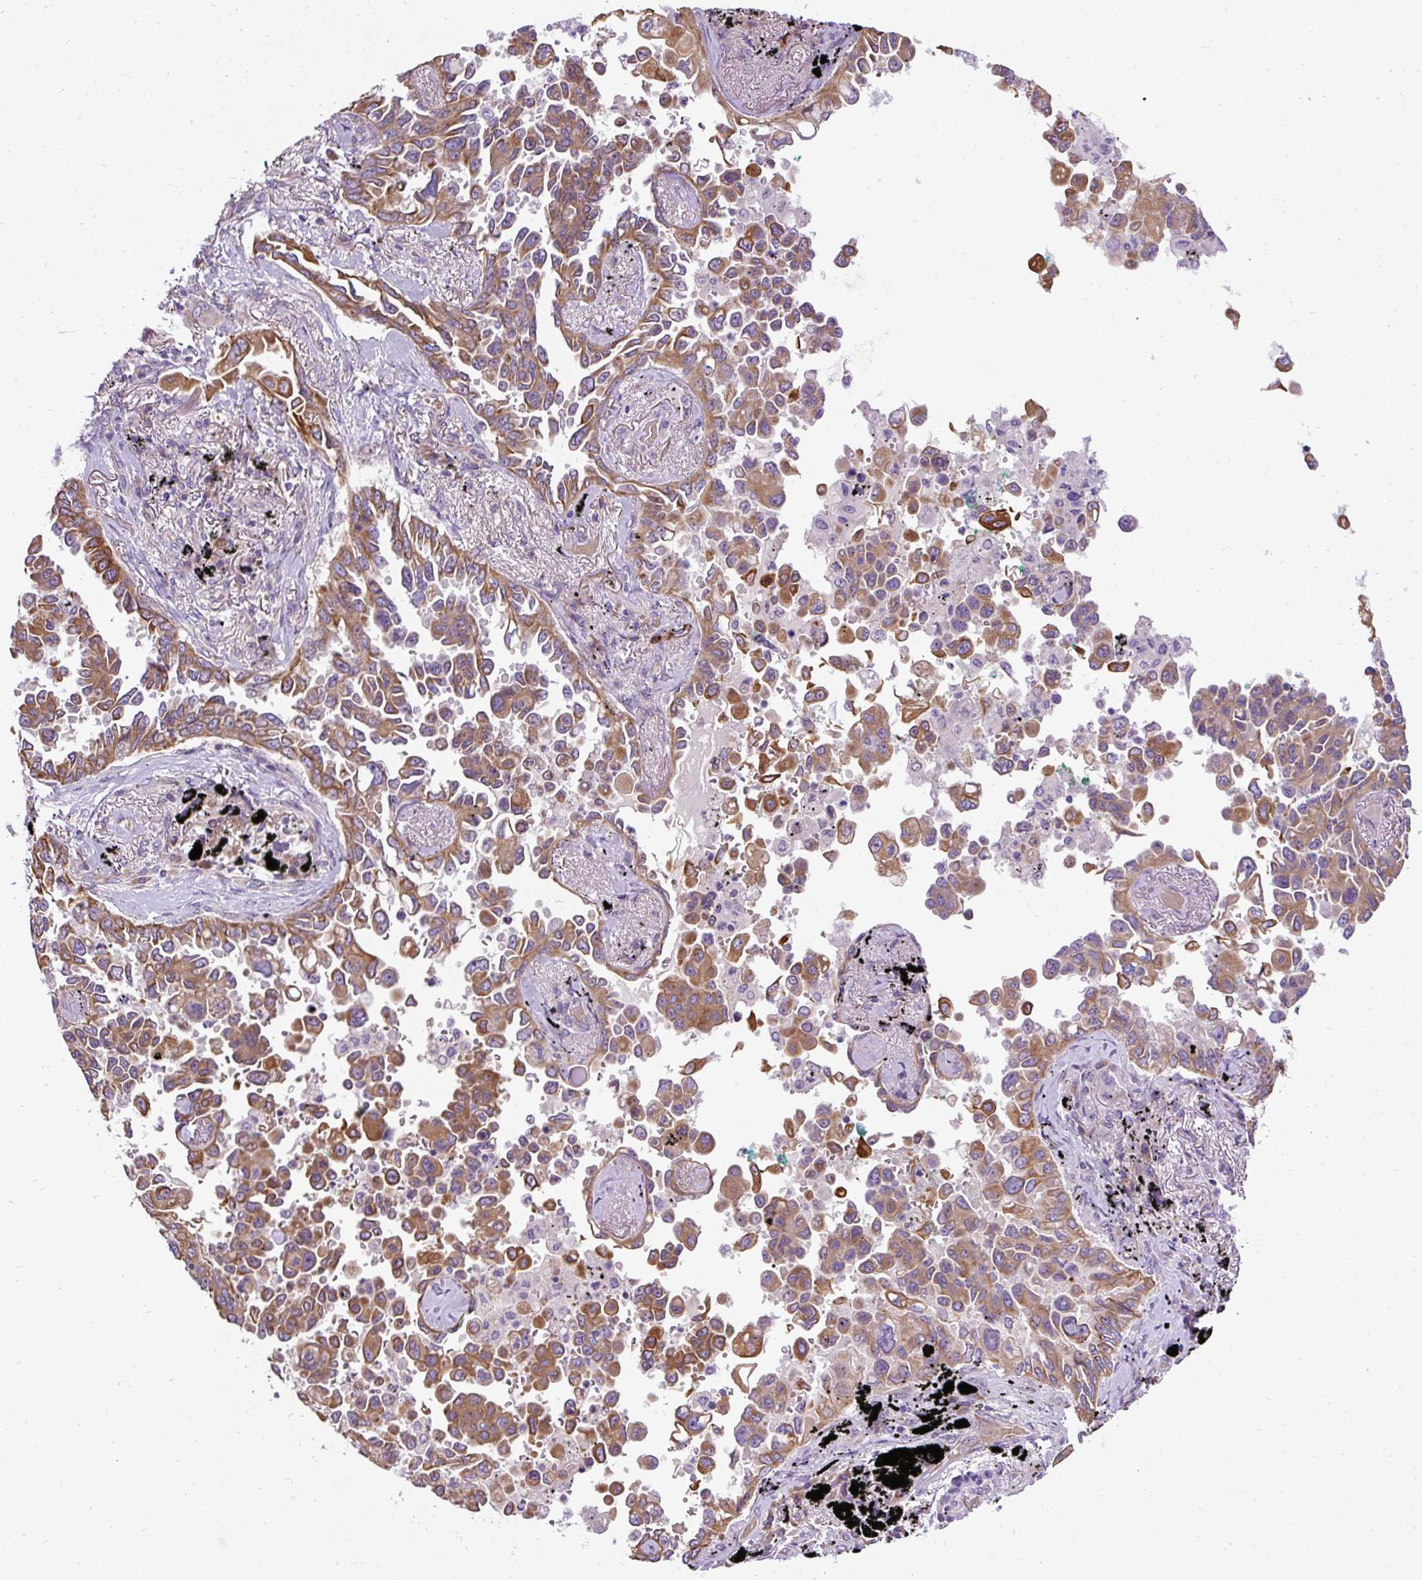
{"staining": {"intensity": "moderate", "quantity": ">75%", "location": "cytoplasmic/membranous"}, "tissue": "lung cancer", "cell_type": "Tumor cells", "image_type": "cancer", "snomed": [{"axis": "morphology", "description": "Adenocarcinoma, NOS"}, {"axis": "topography", "description": "Lung"}], "caption": "Lung adenocarcinoma stained with a brown dye demonstrates moderate cytoplasmic/membranous positive positivity in about >75% of tumor cells.", "gene": "FAM149A", "patient": {"sex": "female", "age": 67}}